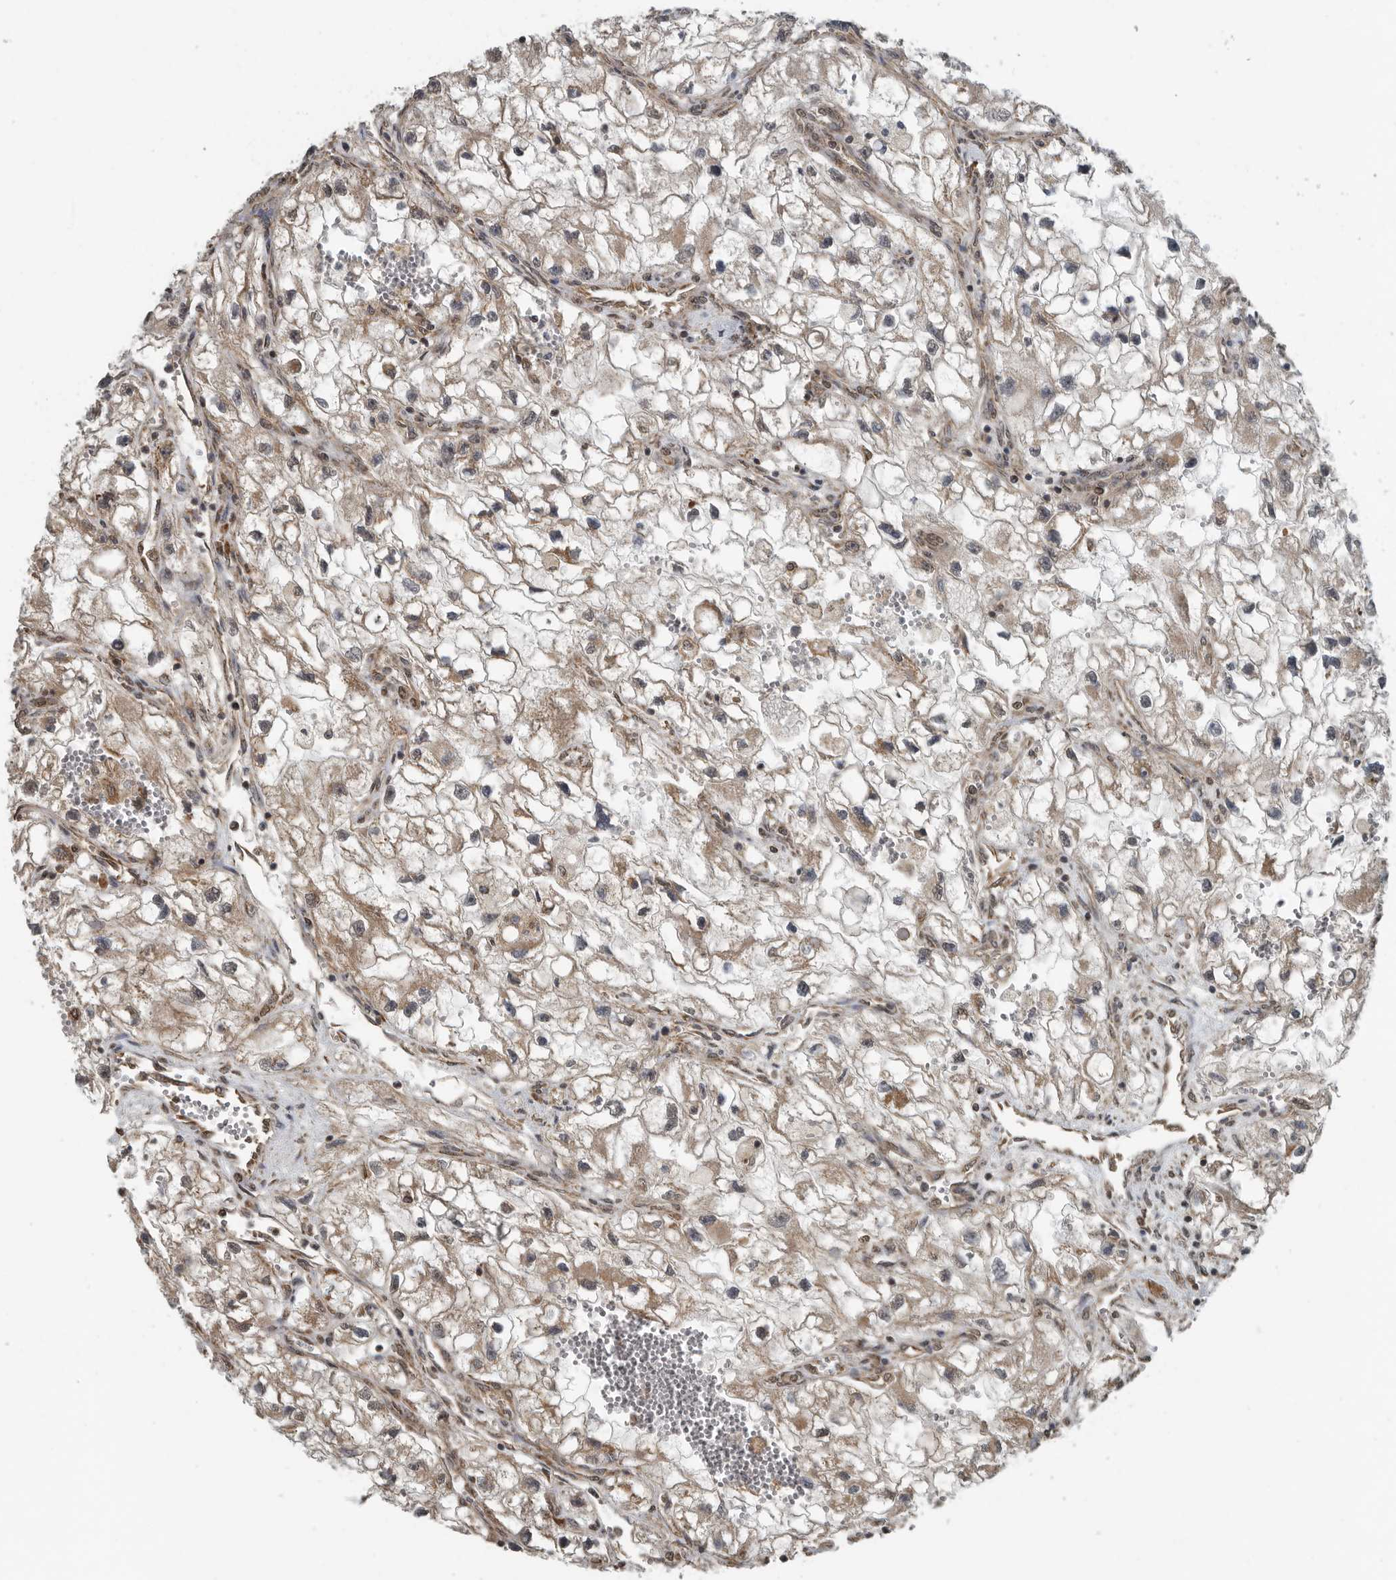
{"staining": {"intensity": "weak", "quantity": ">75%", "location": "cytoplasmic/membranous"}, "tissue": "renal cancer", "cell_type": "Tumor cells", "image_type": "cancer", "snomed": [{"axis": "morphology", "description": "Adenocarcinoma, NOS"}, {"axis": "topography", "description": "Kidney"}], "caption": "Renal adenocarcinoma stained with immunohistochemistry (IHC) exhibits weak cytoplasmic/membranous staining in about >75% of tumor cells.", "gene": "AFAP1", "patient": {"sex": "female", "age": 70}}